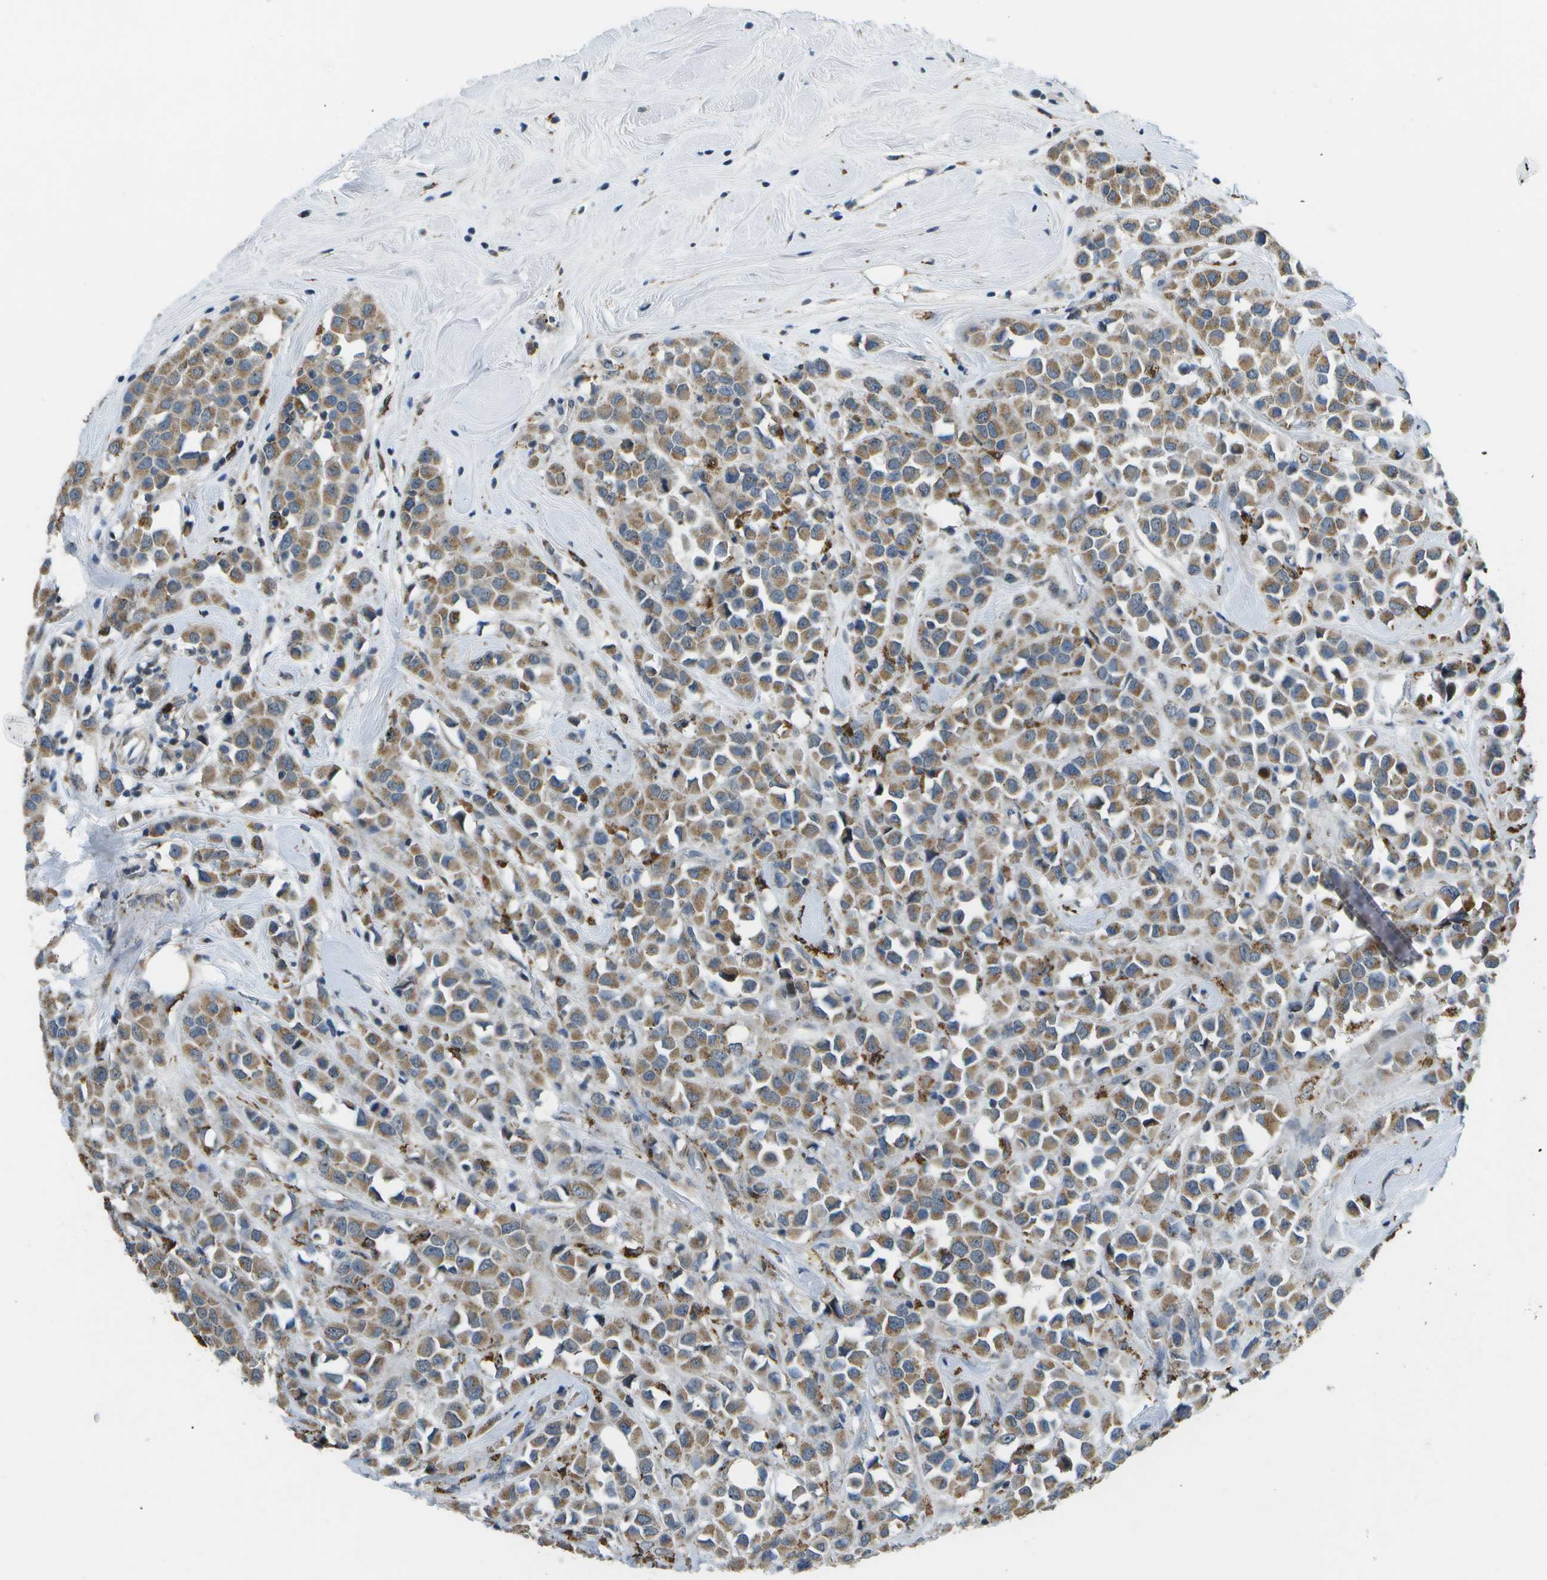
{"staining": {"intensity": "moderate", "quantity": ">75%", "location": "cytoplasmic/membranous"}, "tissue": "breast cancer", "cell_type": "Tumor cells", "image_type": "cancer", "snomed": [{"axis": "morphology", "description": "Duct carcinoma"}, {"axis": "topography", "description": "Breast"}], "caption": "Immunohistochemical staining of human intraductal carcinoma (breast) exhibits medium levels of moderate cytoplasmic/membranous protein positivity in approximately >75% of tumor cells.", "gene": "GALNT15", "patient": {"sex": "female", "age": 61}}